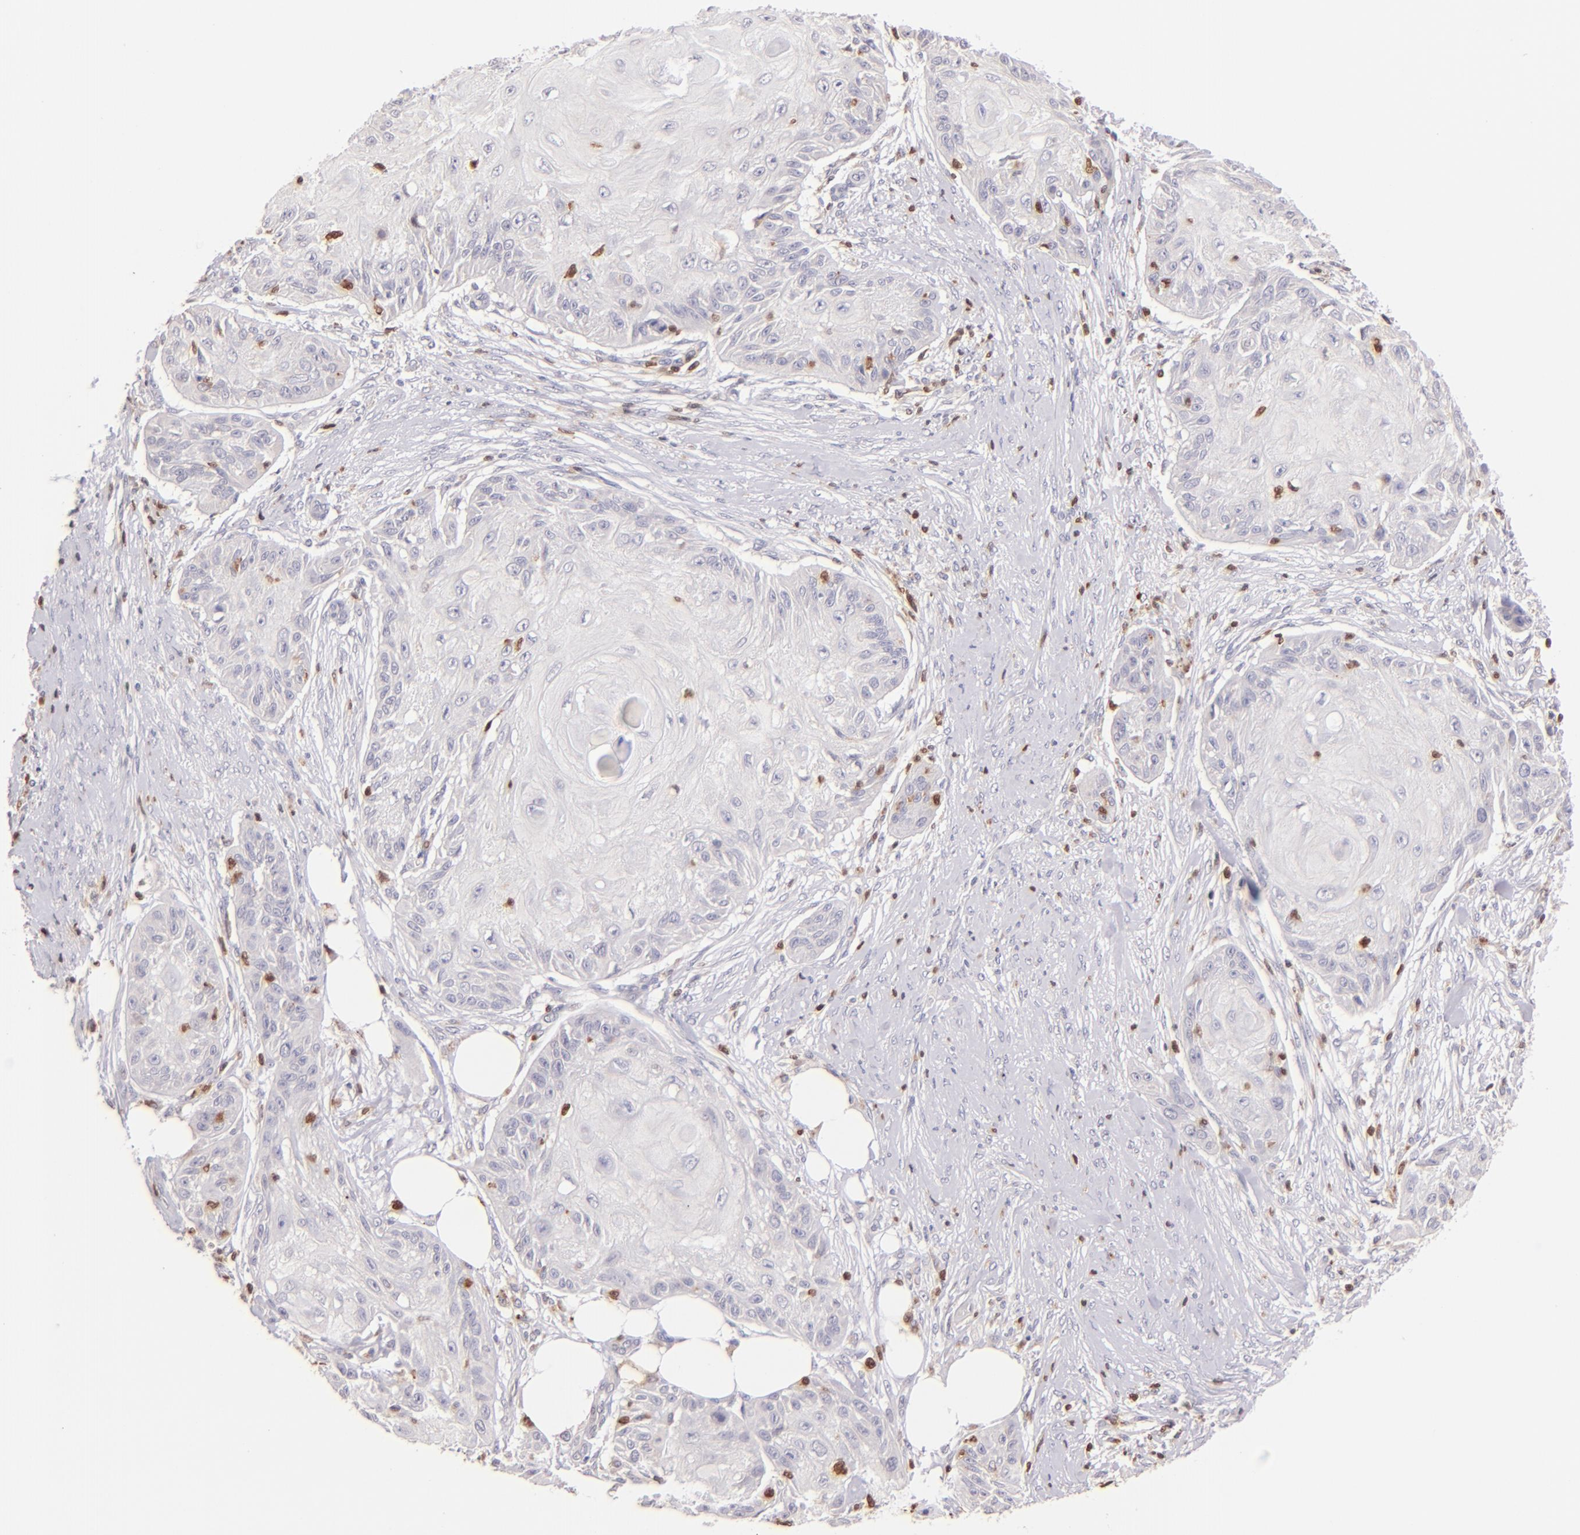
{"staining": {"intensity": "negative", "quantity": "none", "location": "none"}, "tissue": "skin cancer", "cell_type": "Tumor cells", "image_type": "cancer", "snomed": [{"axis": "morphology", "description": "Squamous cell carcinoma, NOS"}, {"axis": "topography", "description": "Skin"}], "caption": "Tumor cells are negative for brown protein staining in squamous cell carcinoma (skin).", "gene": "ZAP70", "patient": {"sex": "female", "age": 88}}